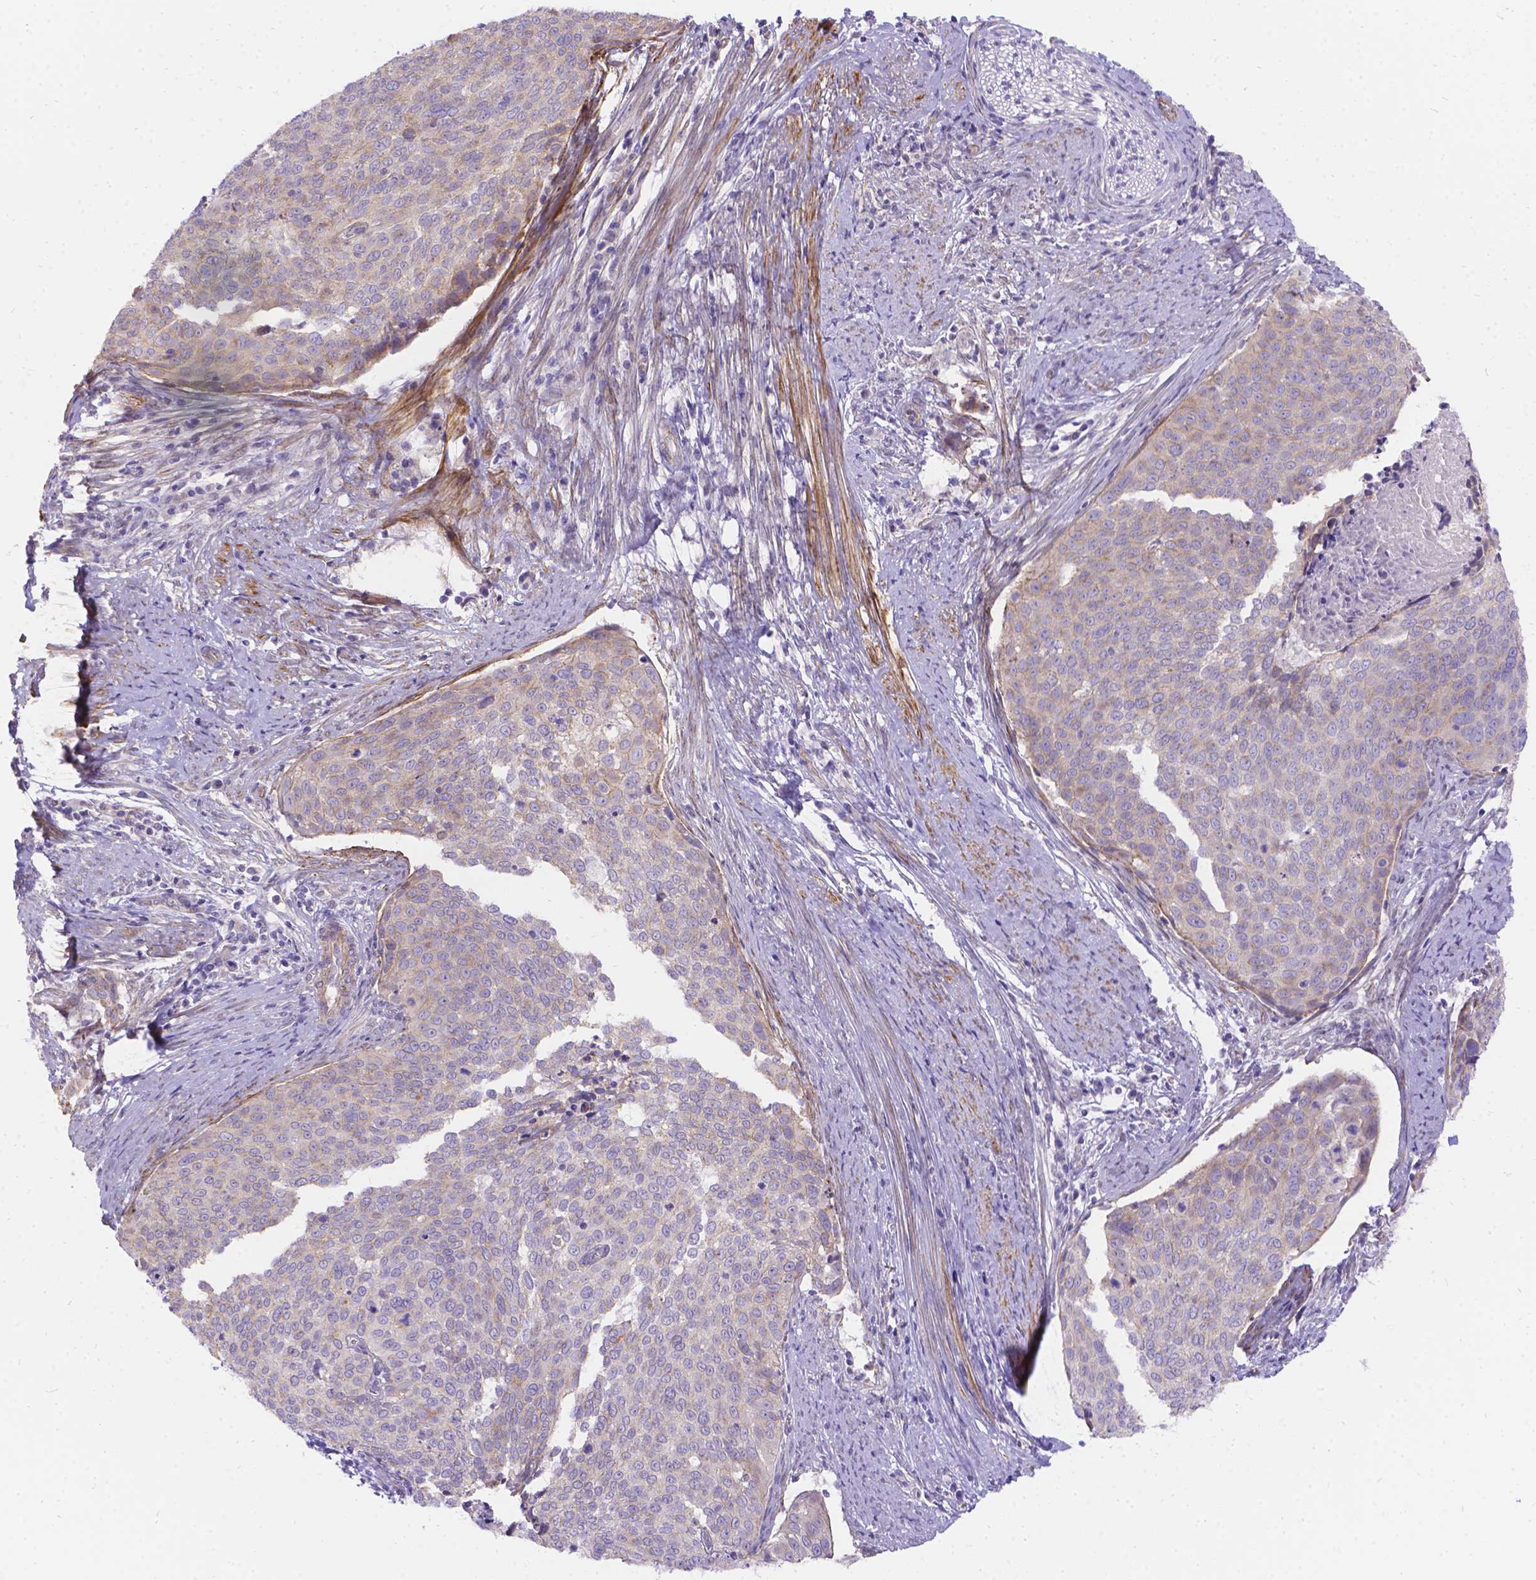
{"staining": {"intensity": "weak", "quantity": "<25%", "location": "cytoplasmic/membranous"}, "tissue": "cervical cancer", "cell_type": "Tumor cells", "image_type": "cancer", "snomed": [{"axis": "morphology", "description": "Squamous cell carcinoma, NOS"}, {"axis": "topography", "description": "Cervix"}], "caption": "High magnification brightfield microscopy of squamous cell carcinoma (cervical) stained with DAB (brown) and counterstained with hematoxylin (blue): tumor cells show no significant positivity. Nuclei are stained in blue.", "gene": "PALS1", "patient": {"sex": "female", "age": 39}}